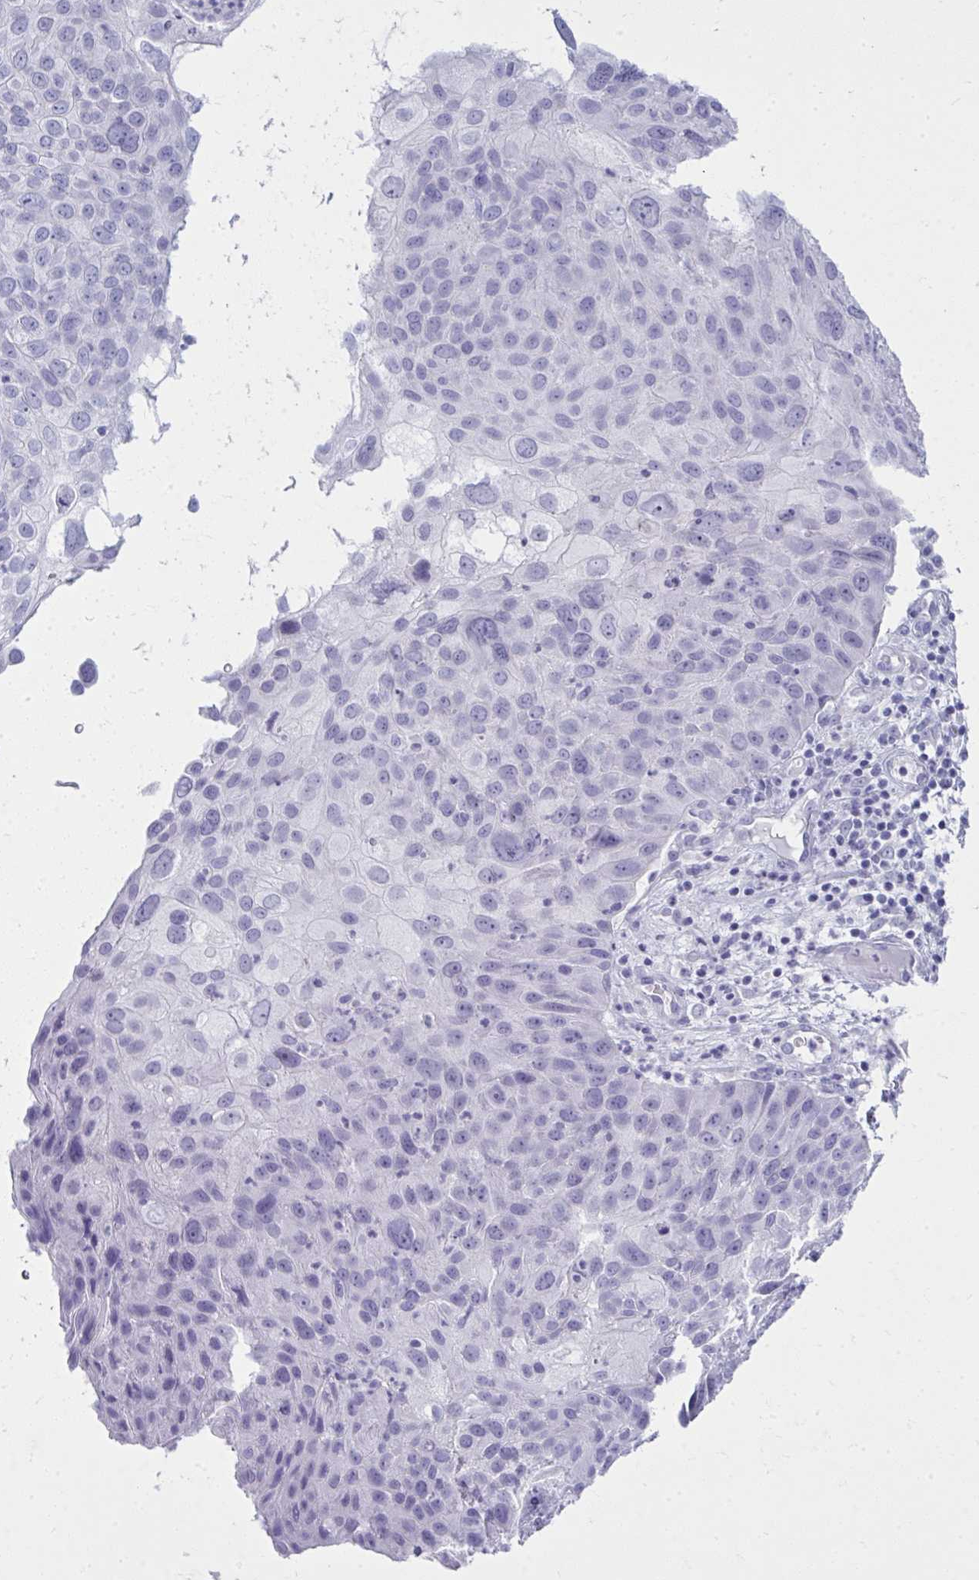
{"staining": {"intensity": "negative", "quantity": "none", "location": "none"}, "tissue": "skin cancer", "cell_type": "Tumor cells", "image_type": "cancer", "snomed": [{"axis": "morphology", "description": "Squamous cell carcinoma, NOS"}, {"axis": "topography", "description": "Skin"}], "caption": "High magnification brightfield microscopy of skin cancer (squamous cell carcinoma) stained with DAB (brown) and counterstained with hematoxylin (blue): tumor cells show no significant staining.", "gene": "QDPR", "patient": {"sex": "male", "age": 87}}